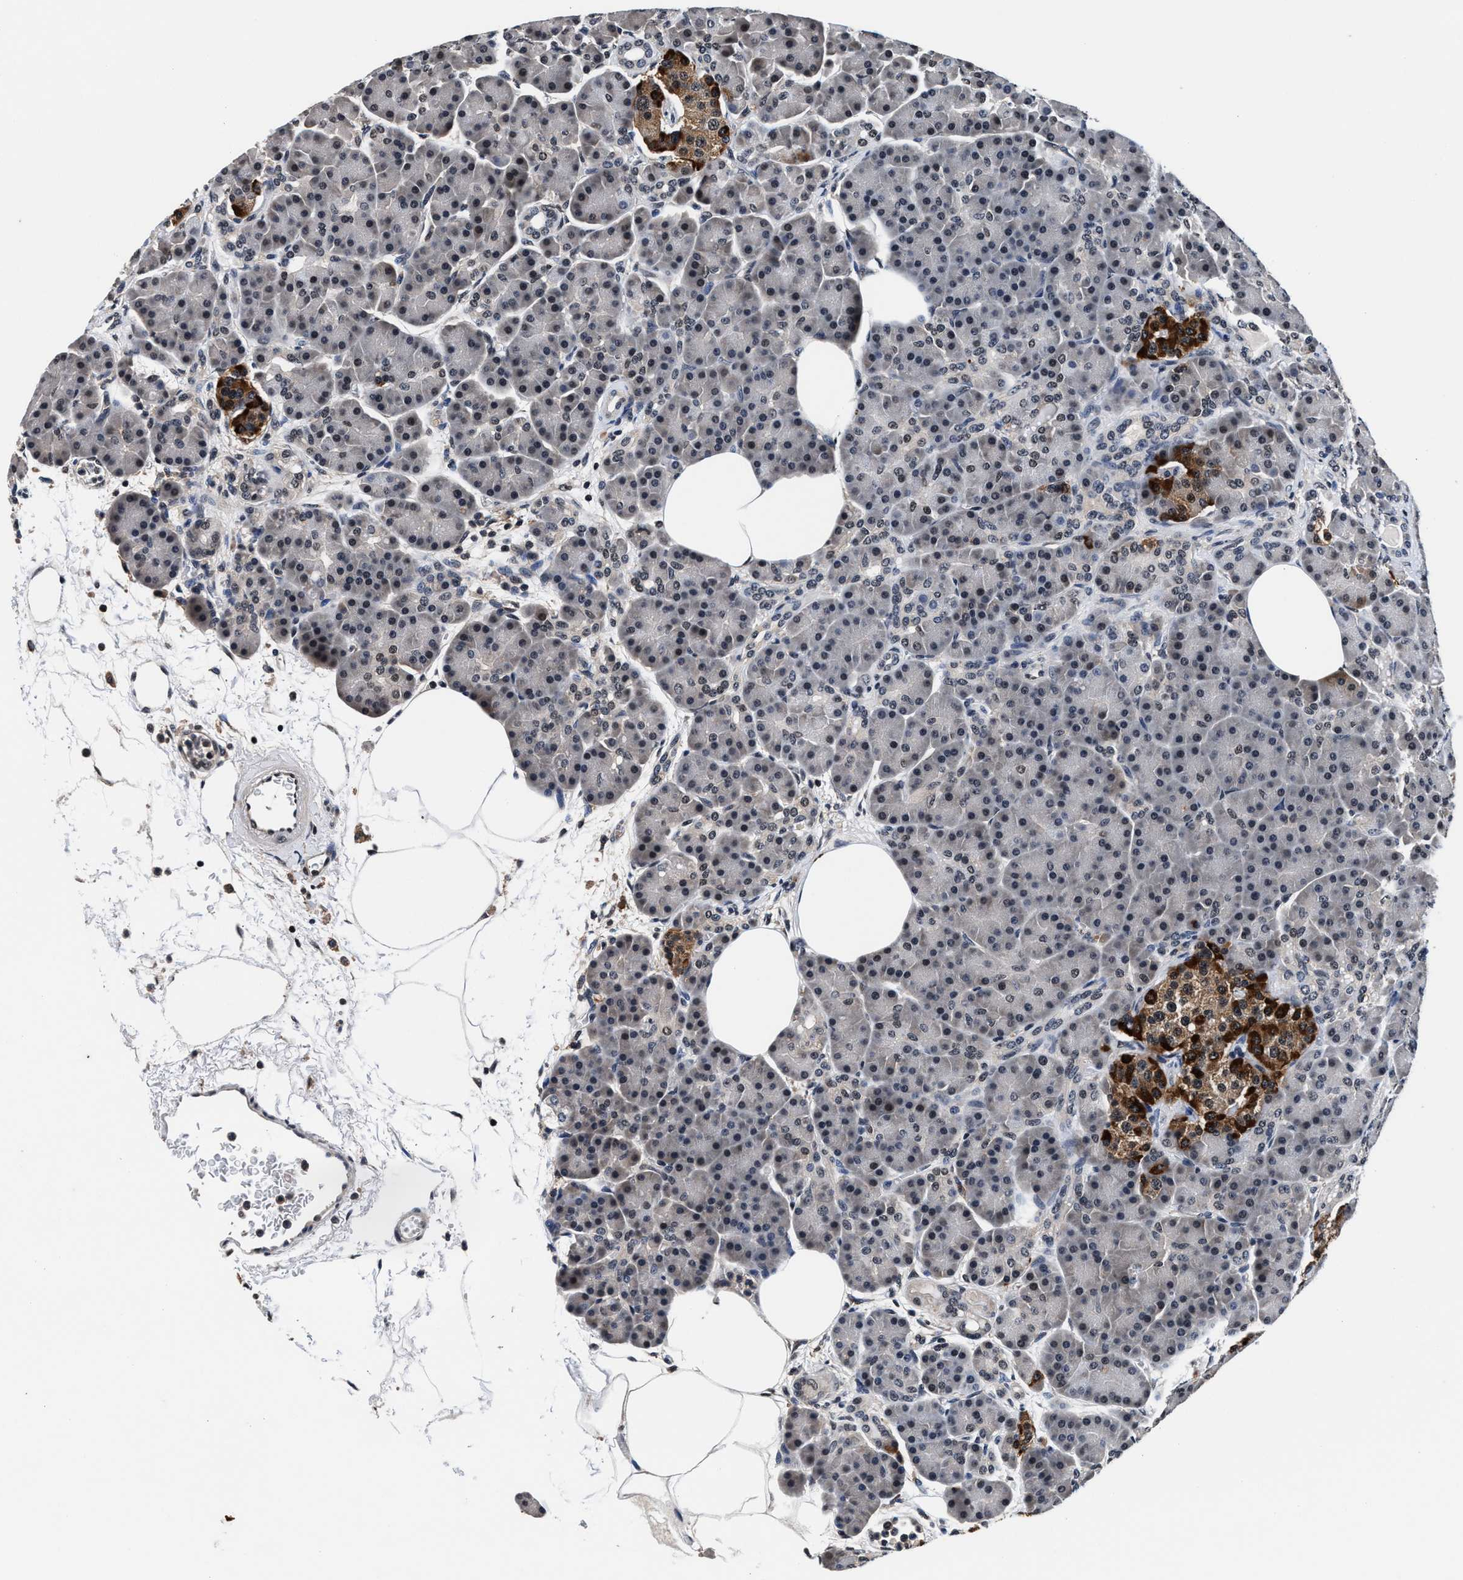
{"staining": {"intensity": "weak", "quantity": "25%-75%", "location": "nuclear"}, "tissue": "pancreas", "cell_type": "Exocrine glandular cells", "image_type": "normal", "snomed": [{"axis": "morphology", "description": "Normal tissue, NOS"}, {"axis": "topography", "description": "Pancreas"}], "caption": "Brown immunohistochemical staining in benign human pancreas exhibits weak nuclear expression in about 25%-75% of exocrine glandular cells. (DAB (3,3'-diaminobenzidine) = brown stain, brightfield microscopy at high magnification).", "gene": "USP16", "patient": {"sex": "female", "age": 70}}